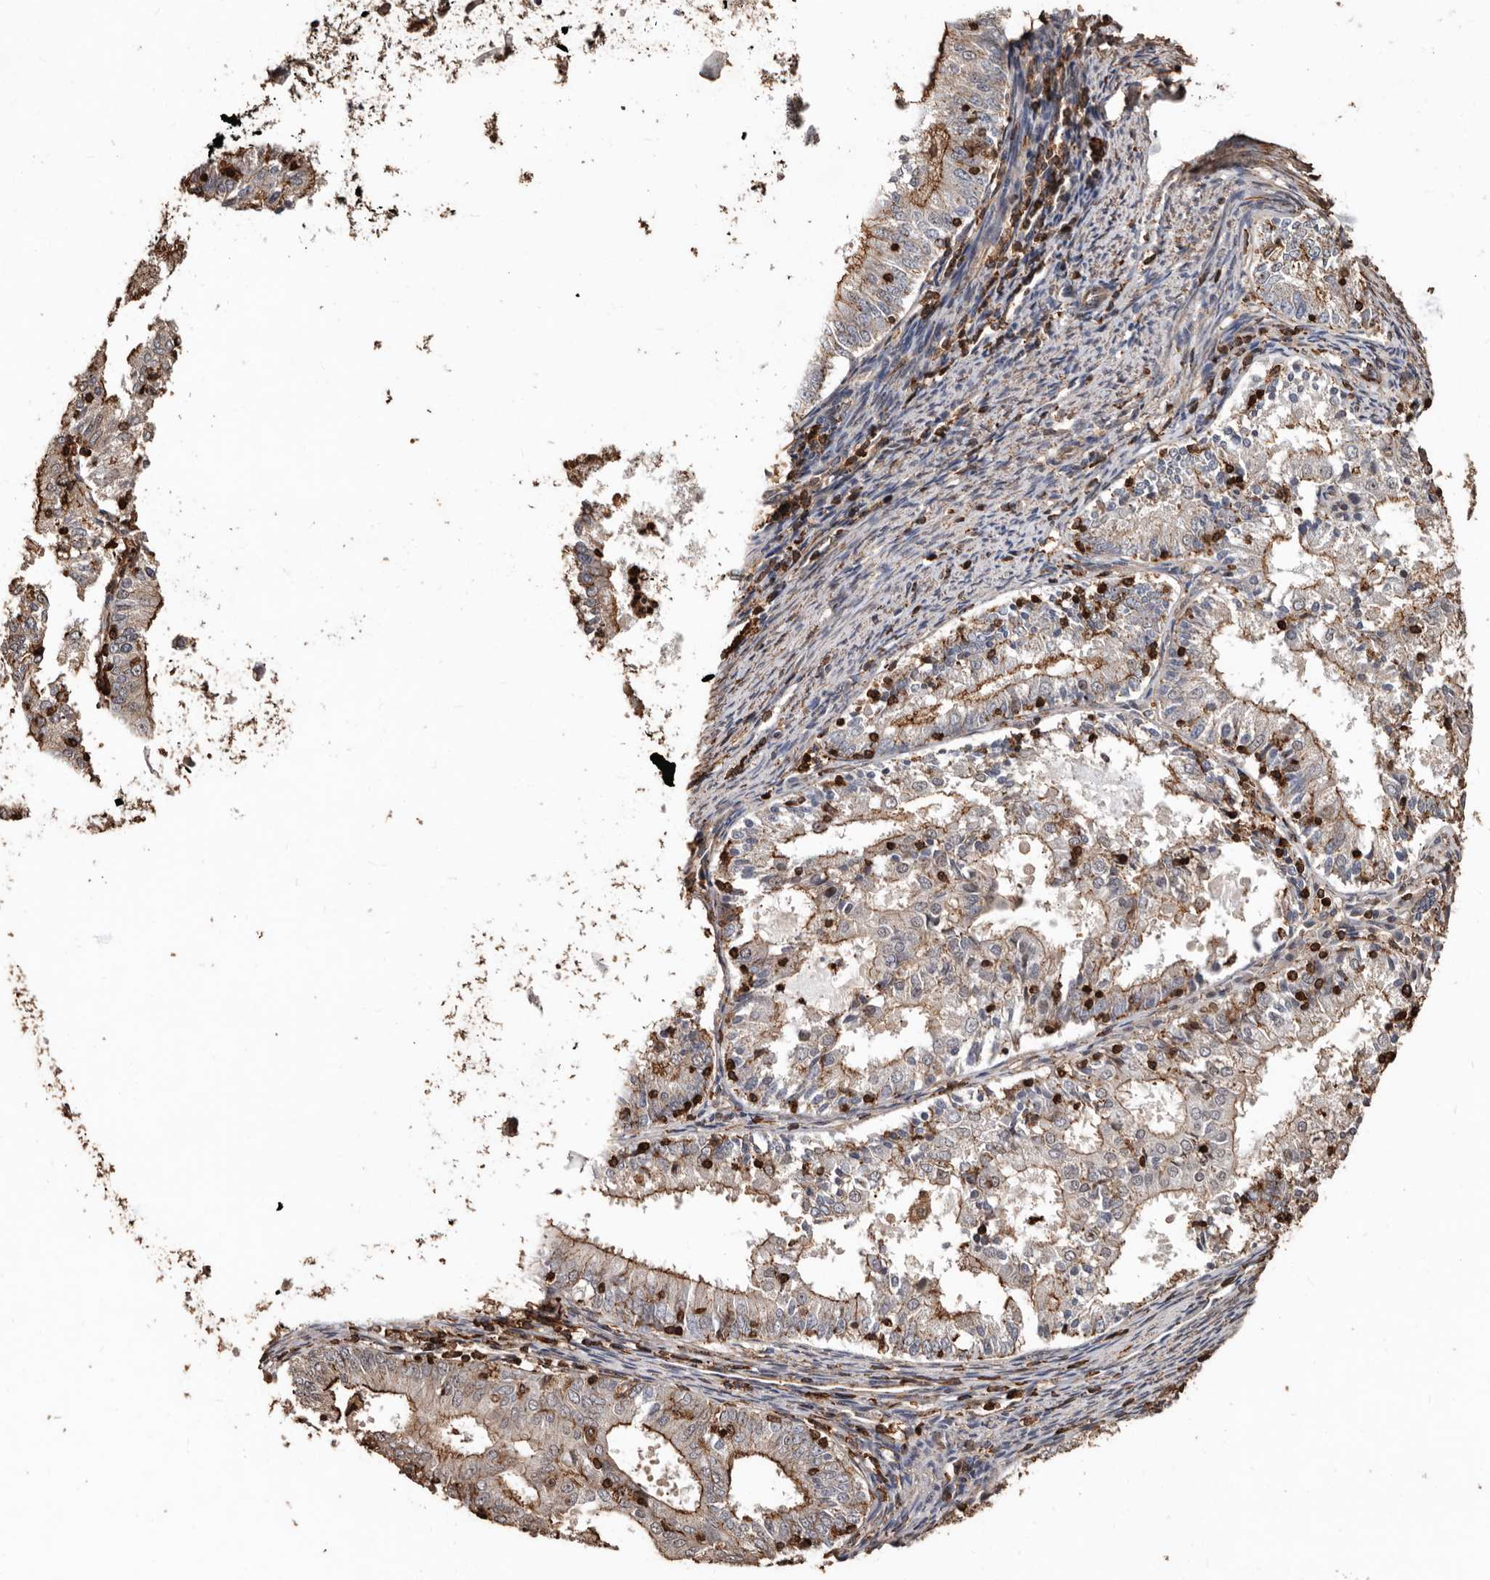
{"staining": {"intensity": "moderate", "quantity": "<25%", "location": "cytoplasmic/membranous"}, "tissue": "endometrial cancer", "cell_type": "Tumor cells", "image_type": "cancer", "snomed": [{"axis": "morphology", "description": "Adenocarcinoma, NOS"}, {"axis": "topography", "description": "Endometrium"}], "caption": "A brown stain highlights moderate cytoplasmic/membranous expression of a protein in human endometrial cancer (adenocarcinoma) tumor cells.", "gene": "GSK3A", "patient": {"sex": "female", "age": 57}}